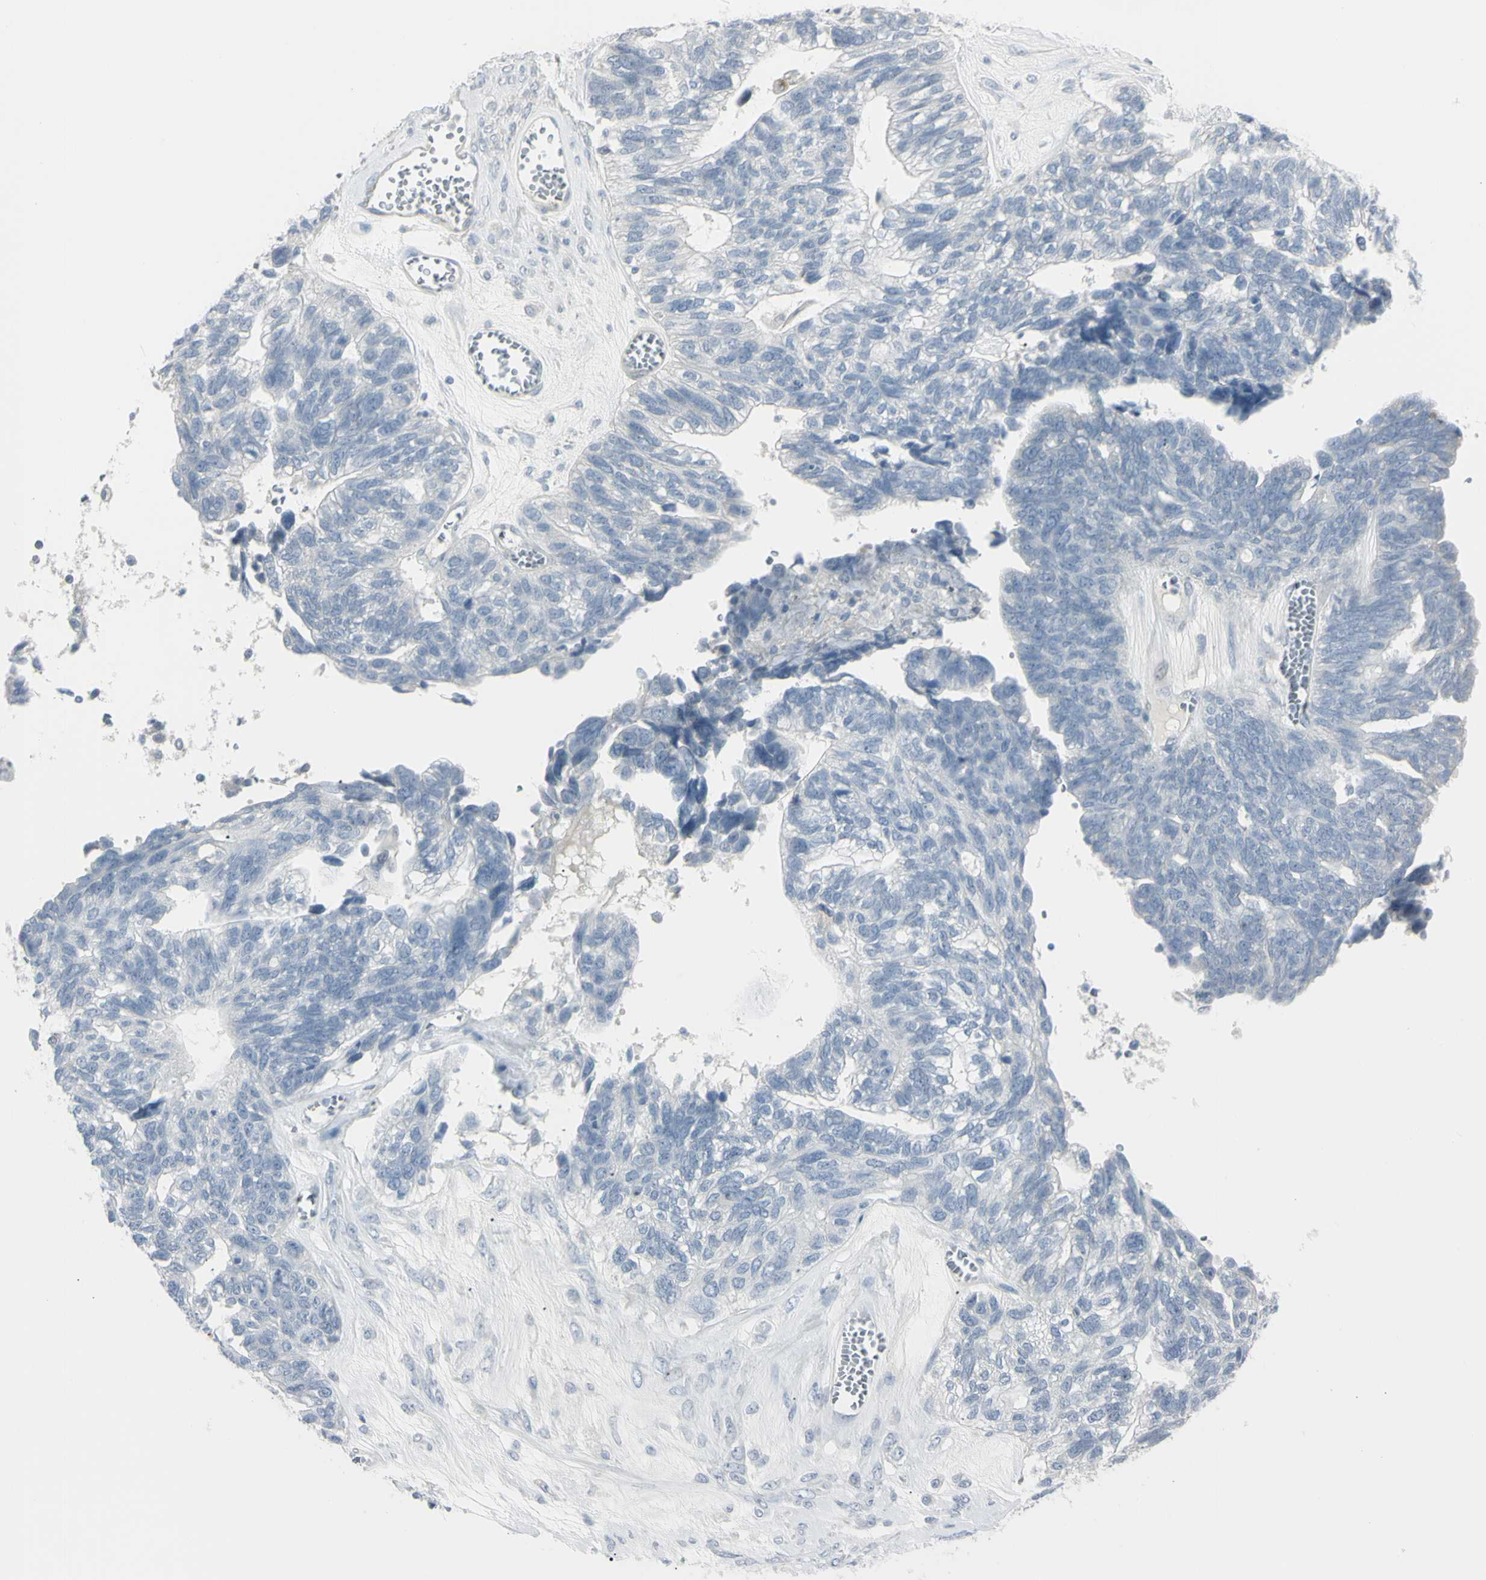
{"staining": {"intensity": "negative", "quantity": "none", "location": "none"}, "tissue": "ovarian cancer", "cell_type": "Tumor cells", "image_type": "cancer", "snomed": [{"axis": "morphology", "description": "Cystadenocarcinoma, serous, NOS"}, {"axis": "topography", "description": "Ovary"}], "caption": "Tumor cells are negative for brown protein staining in ovarian cancer.", "gene": "PIP", "patient": {"sex": "female", "age": 79}}